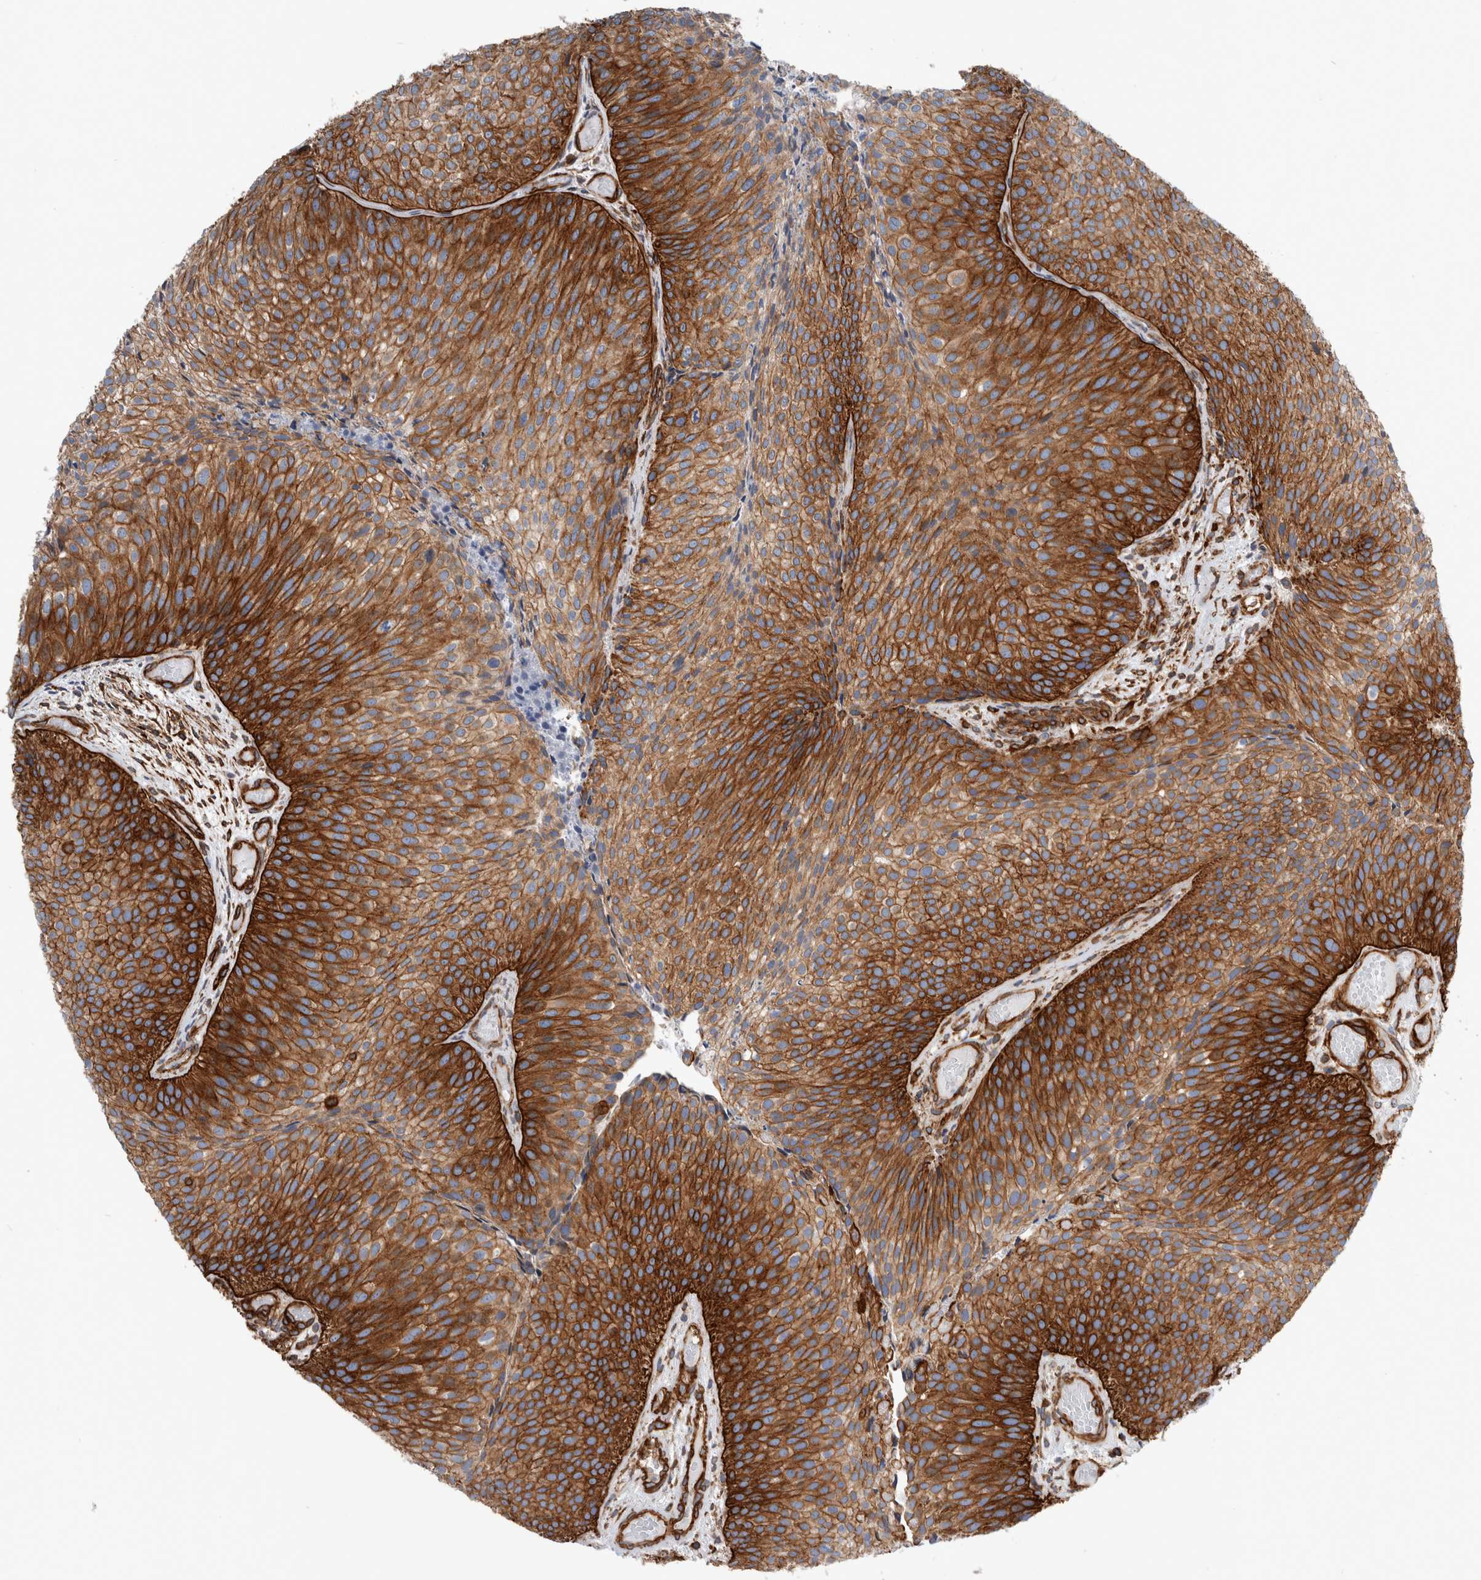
{"staining": {"intensity": "strong", "quantity": ">75%", "location": "cytoplasmic/membranous"}, "tissue": "urothelial cancer", "cell_type": "Tumor cells", "image_type": "cancer", "snomed": [{"axis": "morphology", "description": "Urothelial carcinoma, Low grade"}, {"axis": "topography", "description": "Urinary bladder"}], "caption": "DAB immunohistochemical staining of urothelial cancer displays strong cytoplasmic/membranous protein staining in approximately >75% of tumor cells.", "gene": "PLEC", "patient": {"sex": "male", "age": 86}}